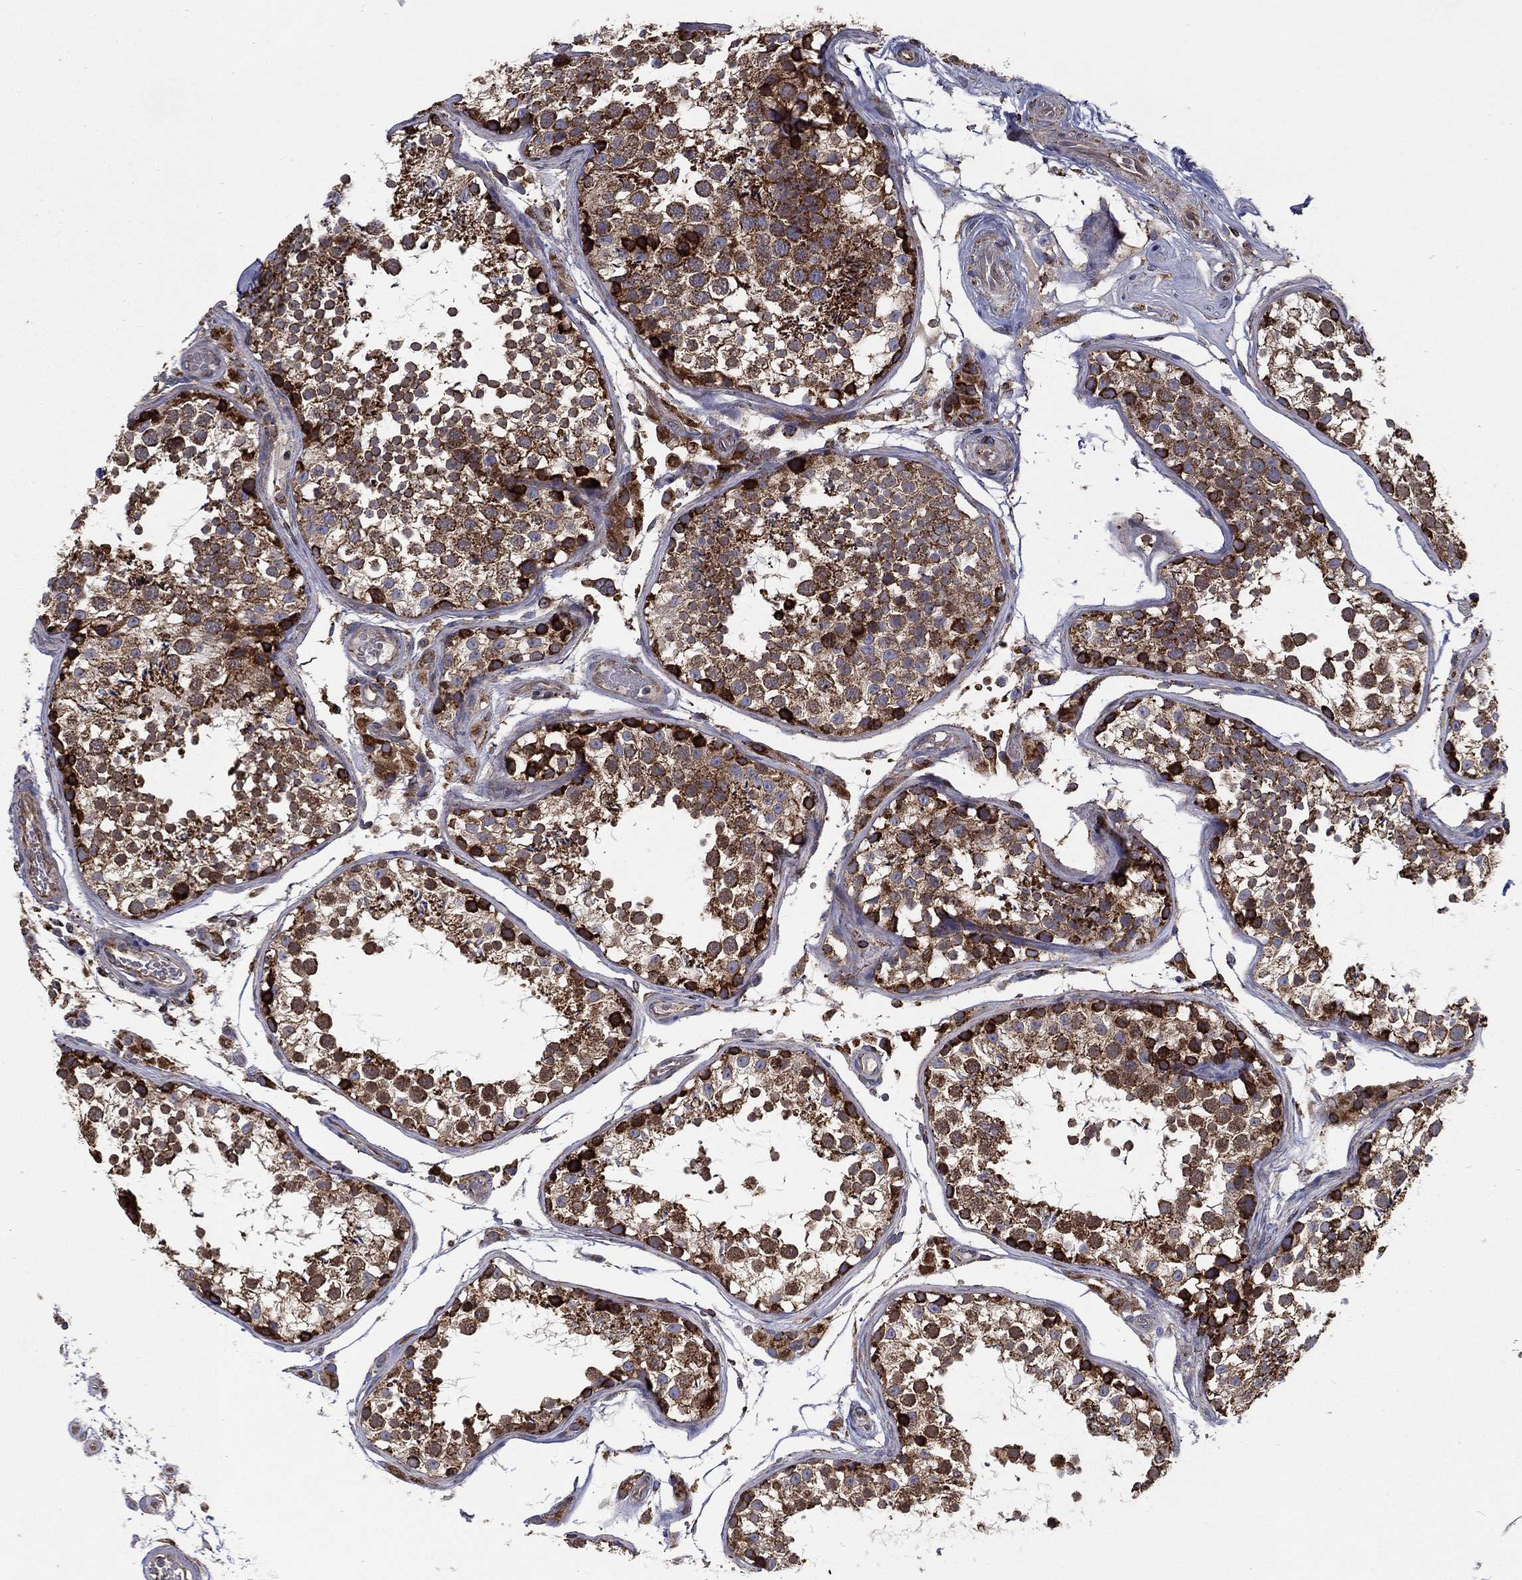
{"staining": {"intensity": "strong", "quantity": "<25%", "location": "cytoplasmic/membranous"}, "tissue": "testis", "cell_type": "Cells in seminiferous ducts", "image_type": "normal", "snomed": [{"axis": "morphology", "description": "Normal tissue, NOS"}, {"axis": "topography", "description": "Testis"}], "caption": "Testis stained with DAB IHC reveals medium levels of strong cytoplasmic/membranous staining in approximately <25% of cells in seminiferous ducts. (Stains: DAB (3,3'-diaminobenzidine) in brown, nuclei in blue, Microscopy: brightfield microscopy at high magnification).", "gene": "MT", "patient": {"sex": "male", "age": 29}}